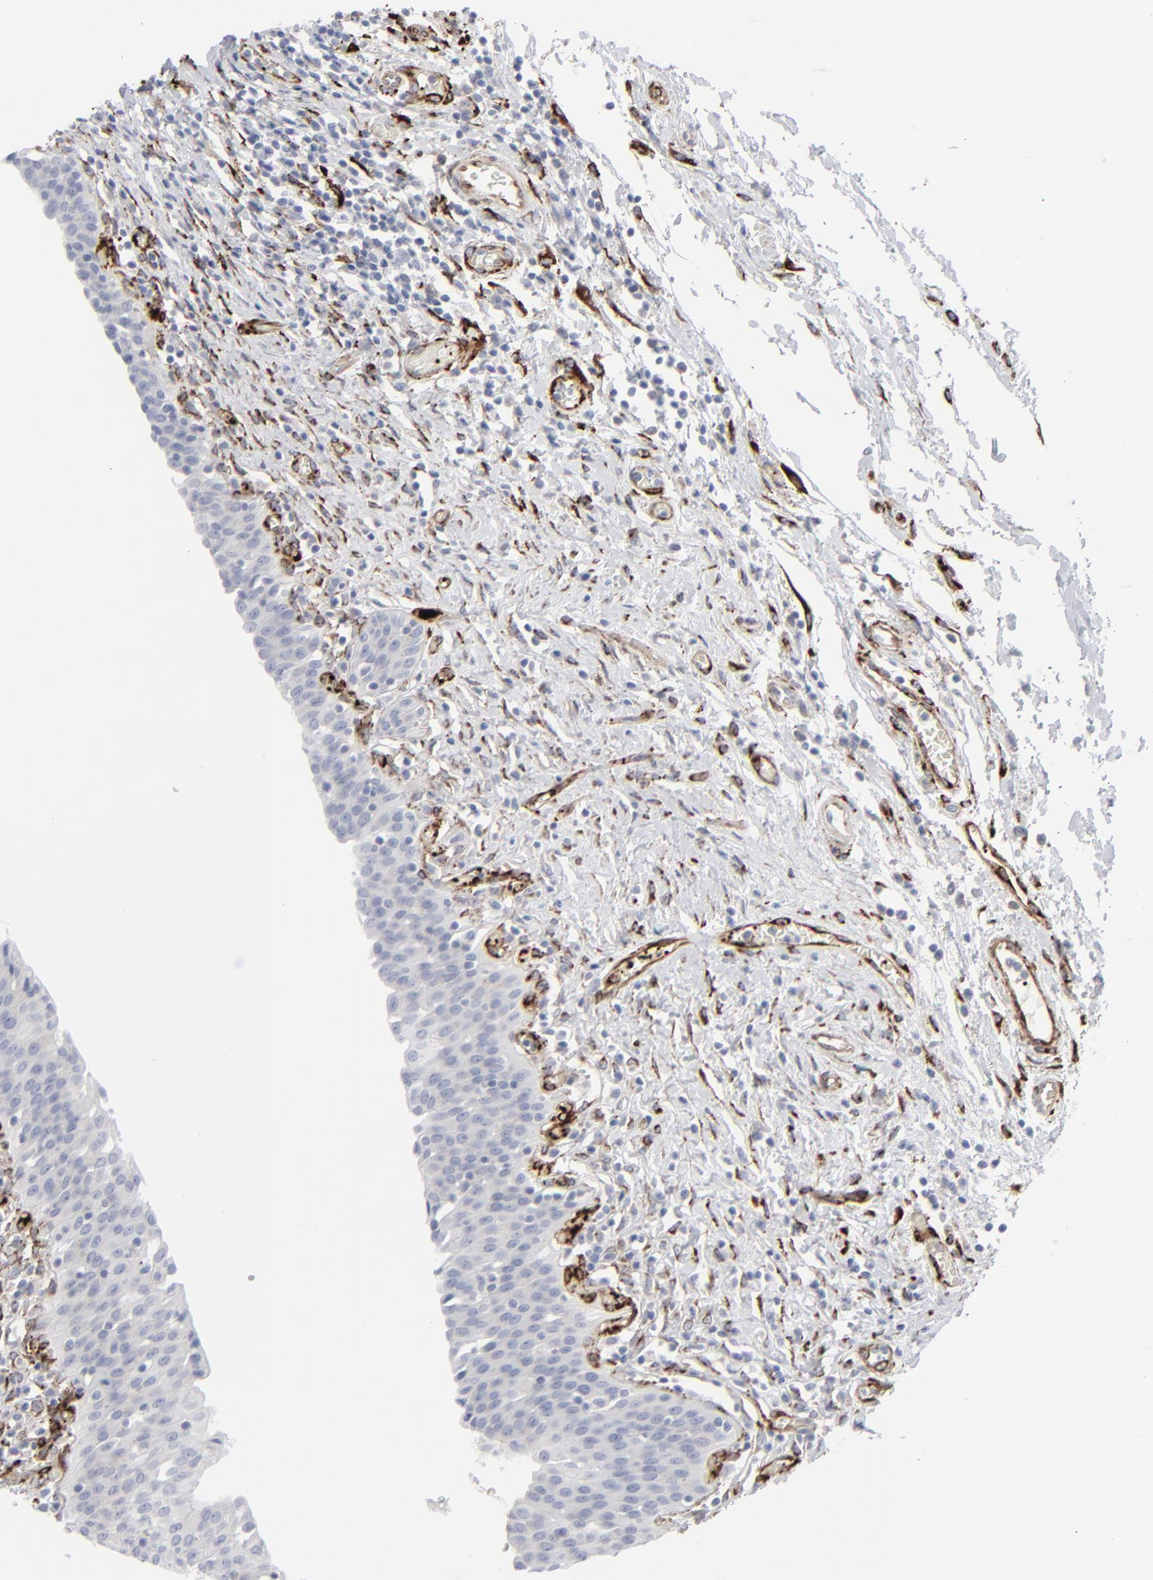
{"staining": {"intensity": "negative", "quantity": "none", "location": "none"}, "tissue": "urinary bladder", "cell_type": "Urothelial cells", "image_type": "normal", "snomed": [{"axis": "morphology", "description": "Normal tissue, NOS"}, {"axis": "topography", "description": "Urinary bladder"}], "caption": "This image is of benign urinary bladder stained with IHC to label a protein in brown with the nuclei are counter-stained blue. There is no expression in urothelial cells.", "gene": "SPARC", "patient": {"sex": "male", "age": 51}}